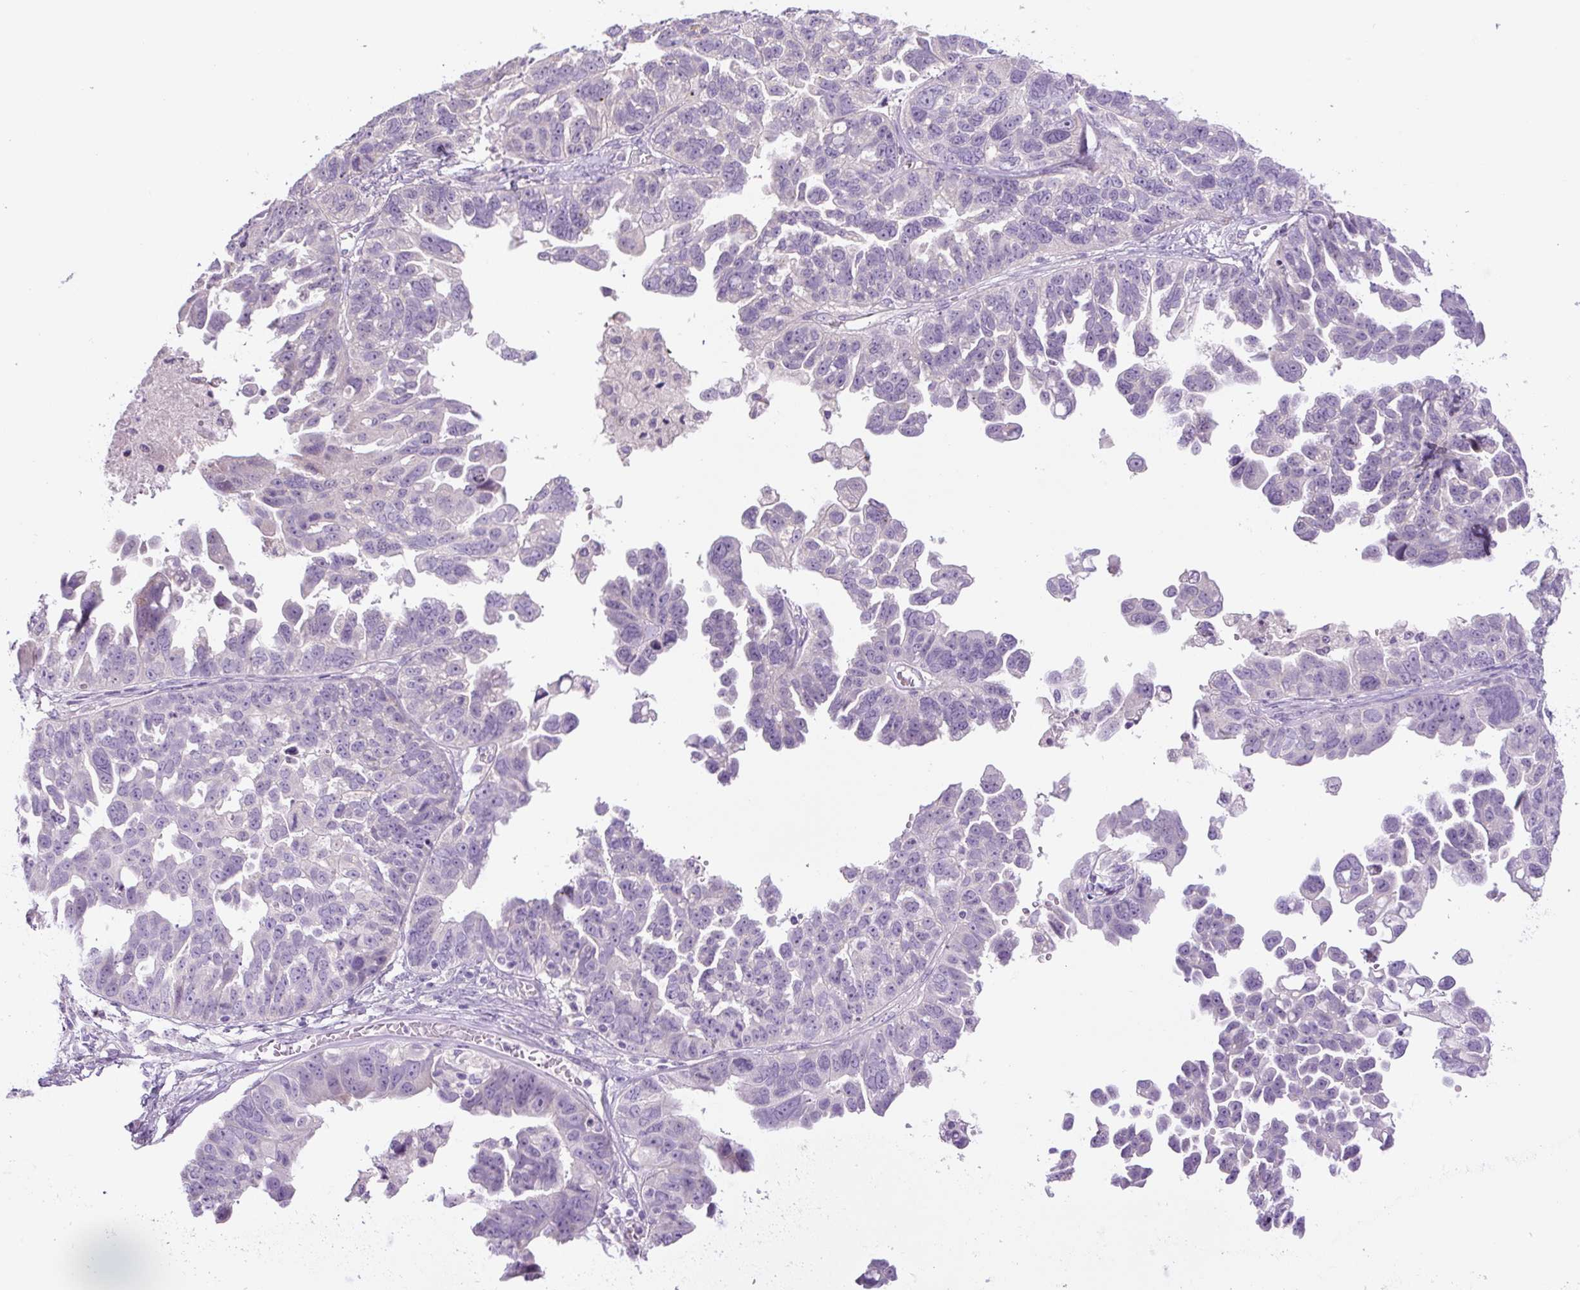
{"staining": {"intensity": "negative", "quantity": "none", "location": "none"}, "tissue": "ovarian cancer", "cell_type": "Tumor cells", "image_type": "cancer", "snomed": [{"axis": "morphology", "description": "Cystadenocarcinoma, serous, NOS"}, {"axis": "topography", "description": "Ovary"}], "caption": "This is a histopathology image of immunohistochemistry (IHC) staining of ovarian serous cystadenocarcinoma, which shows no staining in tumor cells.", "gene": "UBL3", "patient": {"sex": "female", "age": 79}}